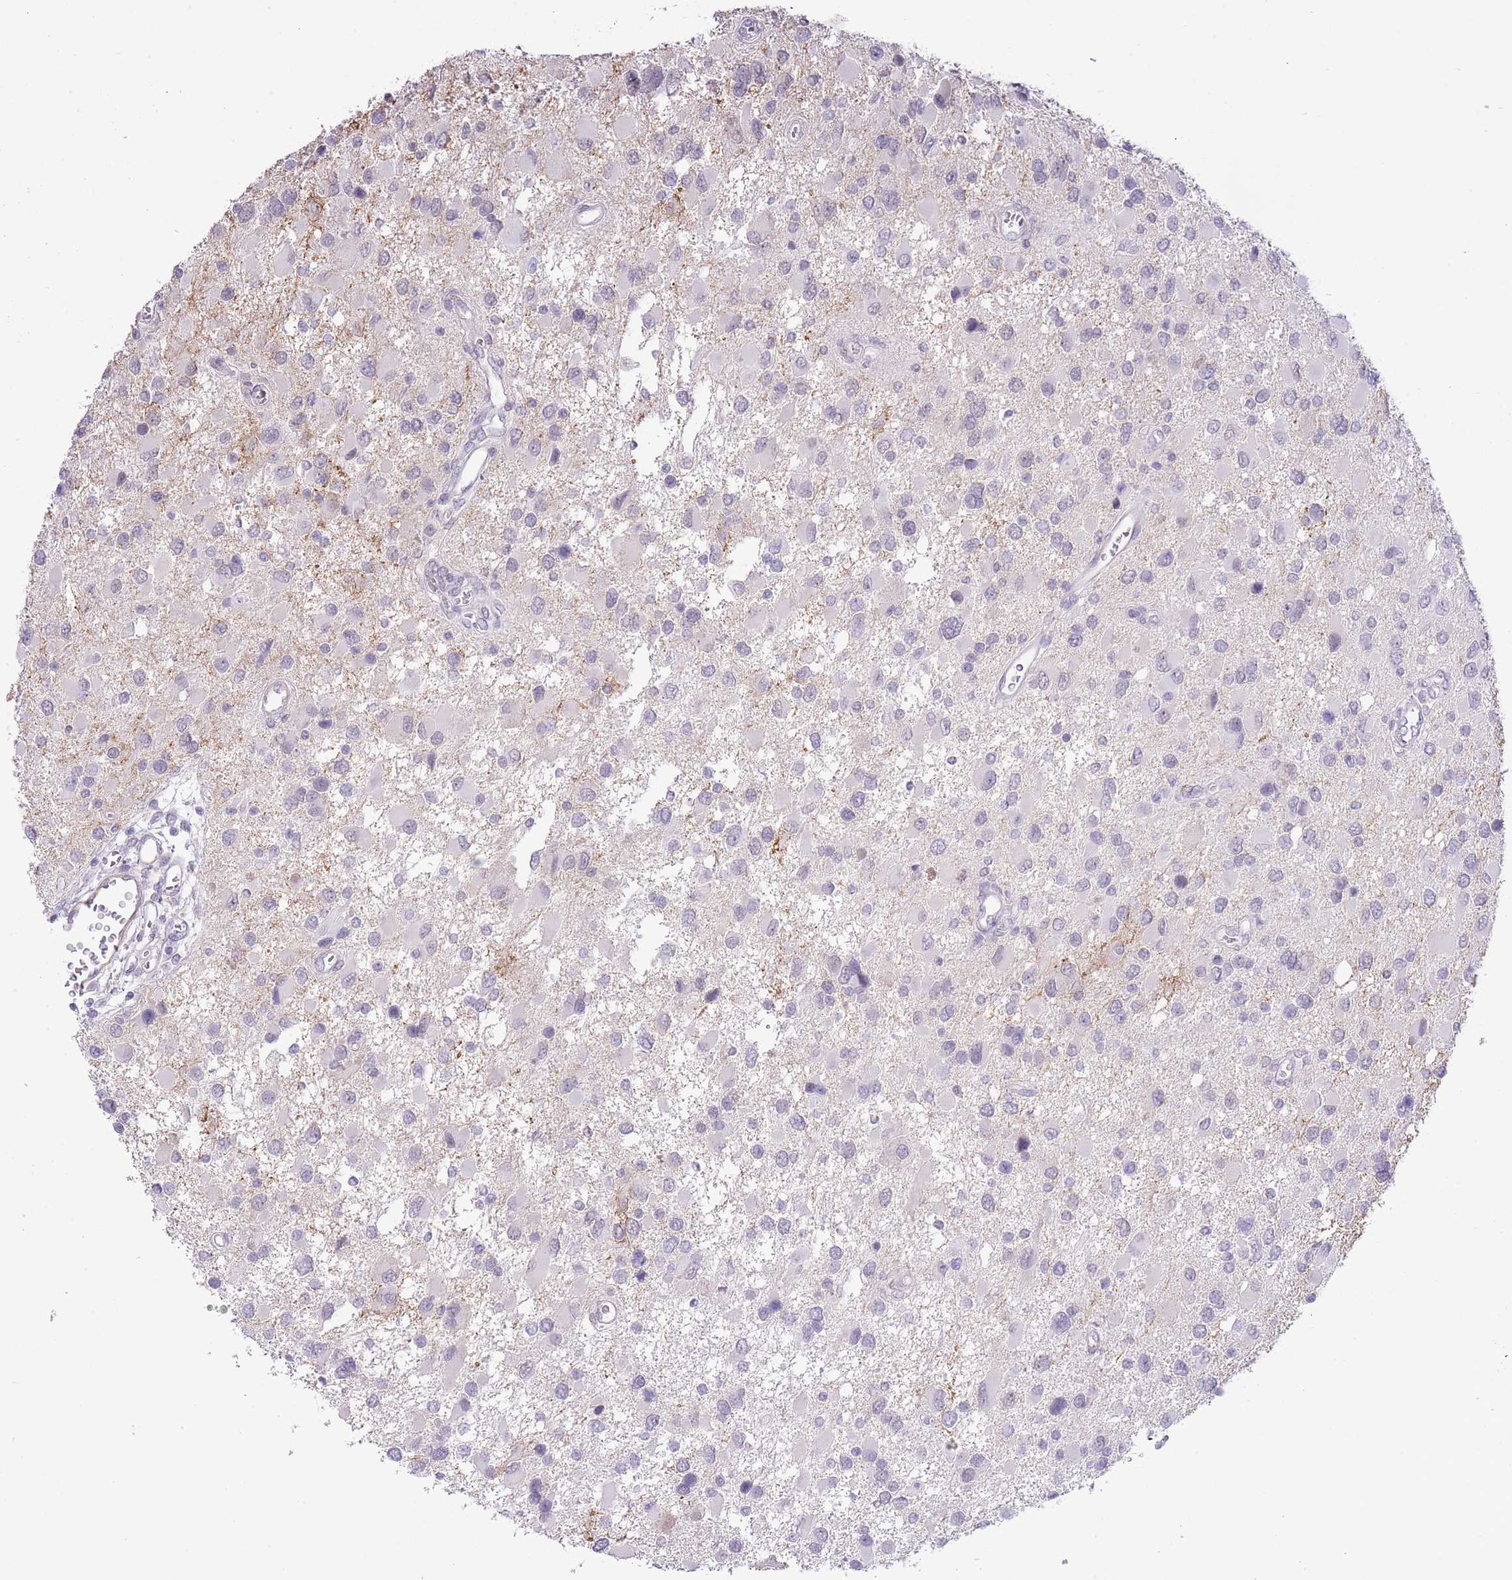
{"staining": {"intensity": "negative", "quantity": "none", "location": "none"}, "tissue": "glioma", "cell_type": "Tumor cells", "image_type": "cancer", "snomed": [{"axis": "morphology", "description": "Glioma, malignant, High grade"}, {"axis": "topography", "description": "Brain"}], "caption": "Tumor cells show no significant staining in malignant glioma (high-grade). (Stains: DAB (3,3'-diaminobenzidine) IHC with hematoxylin counter stain, Microscopy: brightfield microscopy at high magnification).", "gene": "MIDN", "patient": {"sex": "male", "age": 53}}